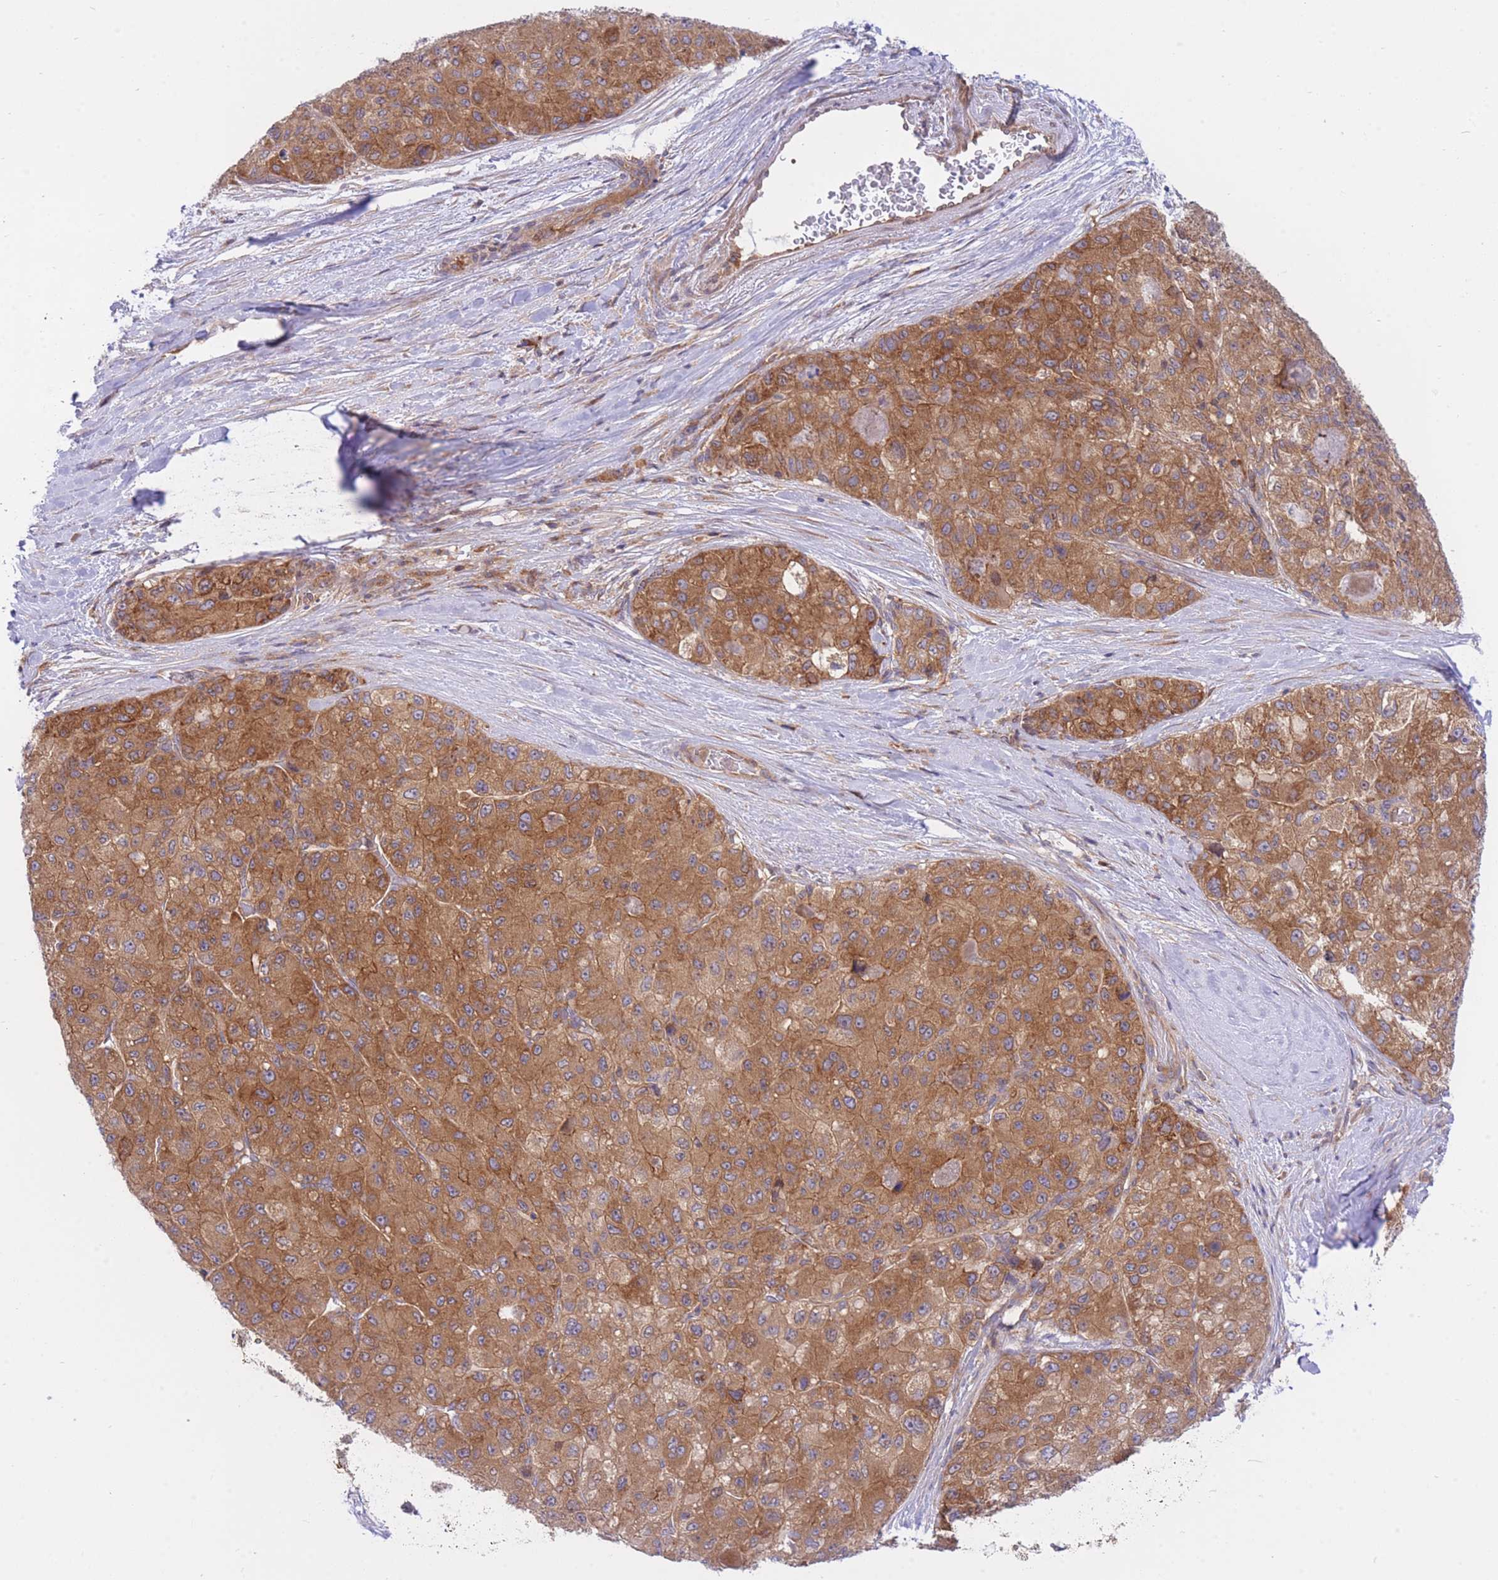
{"staining": {"intensity": "strong", "quantity": ">75%", "location": "cytoplasmic/membranous"}, "tissue": "liver cancer", "cell_type": "Tumor cells", "image_type": "cancer", "snomed": [{"axis": "morphology", "description": "Carcinoma, Hepatocellular, NOS"}, {"axis": "topography", "description": "Liver"}], "caption": "The photomicrograph exhibits a brown stain indicating the presence of a protein in the cytoplasmic/membranous of tumor cells in liver hepatocellular carcinoma.", "gene": "EIF2B2", "patient": {"sex": "male", "age": 80}}